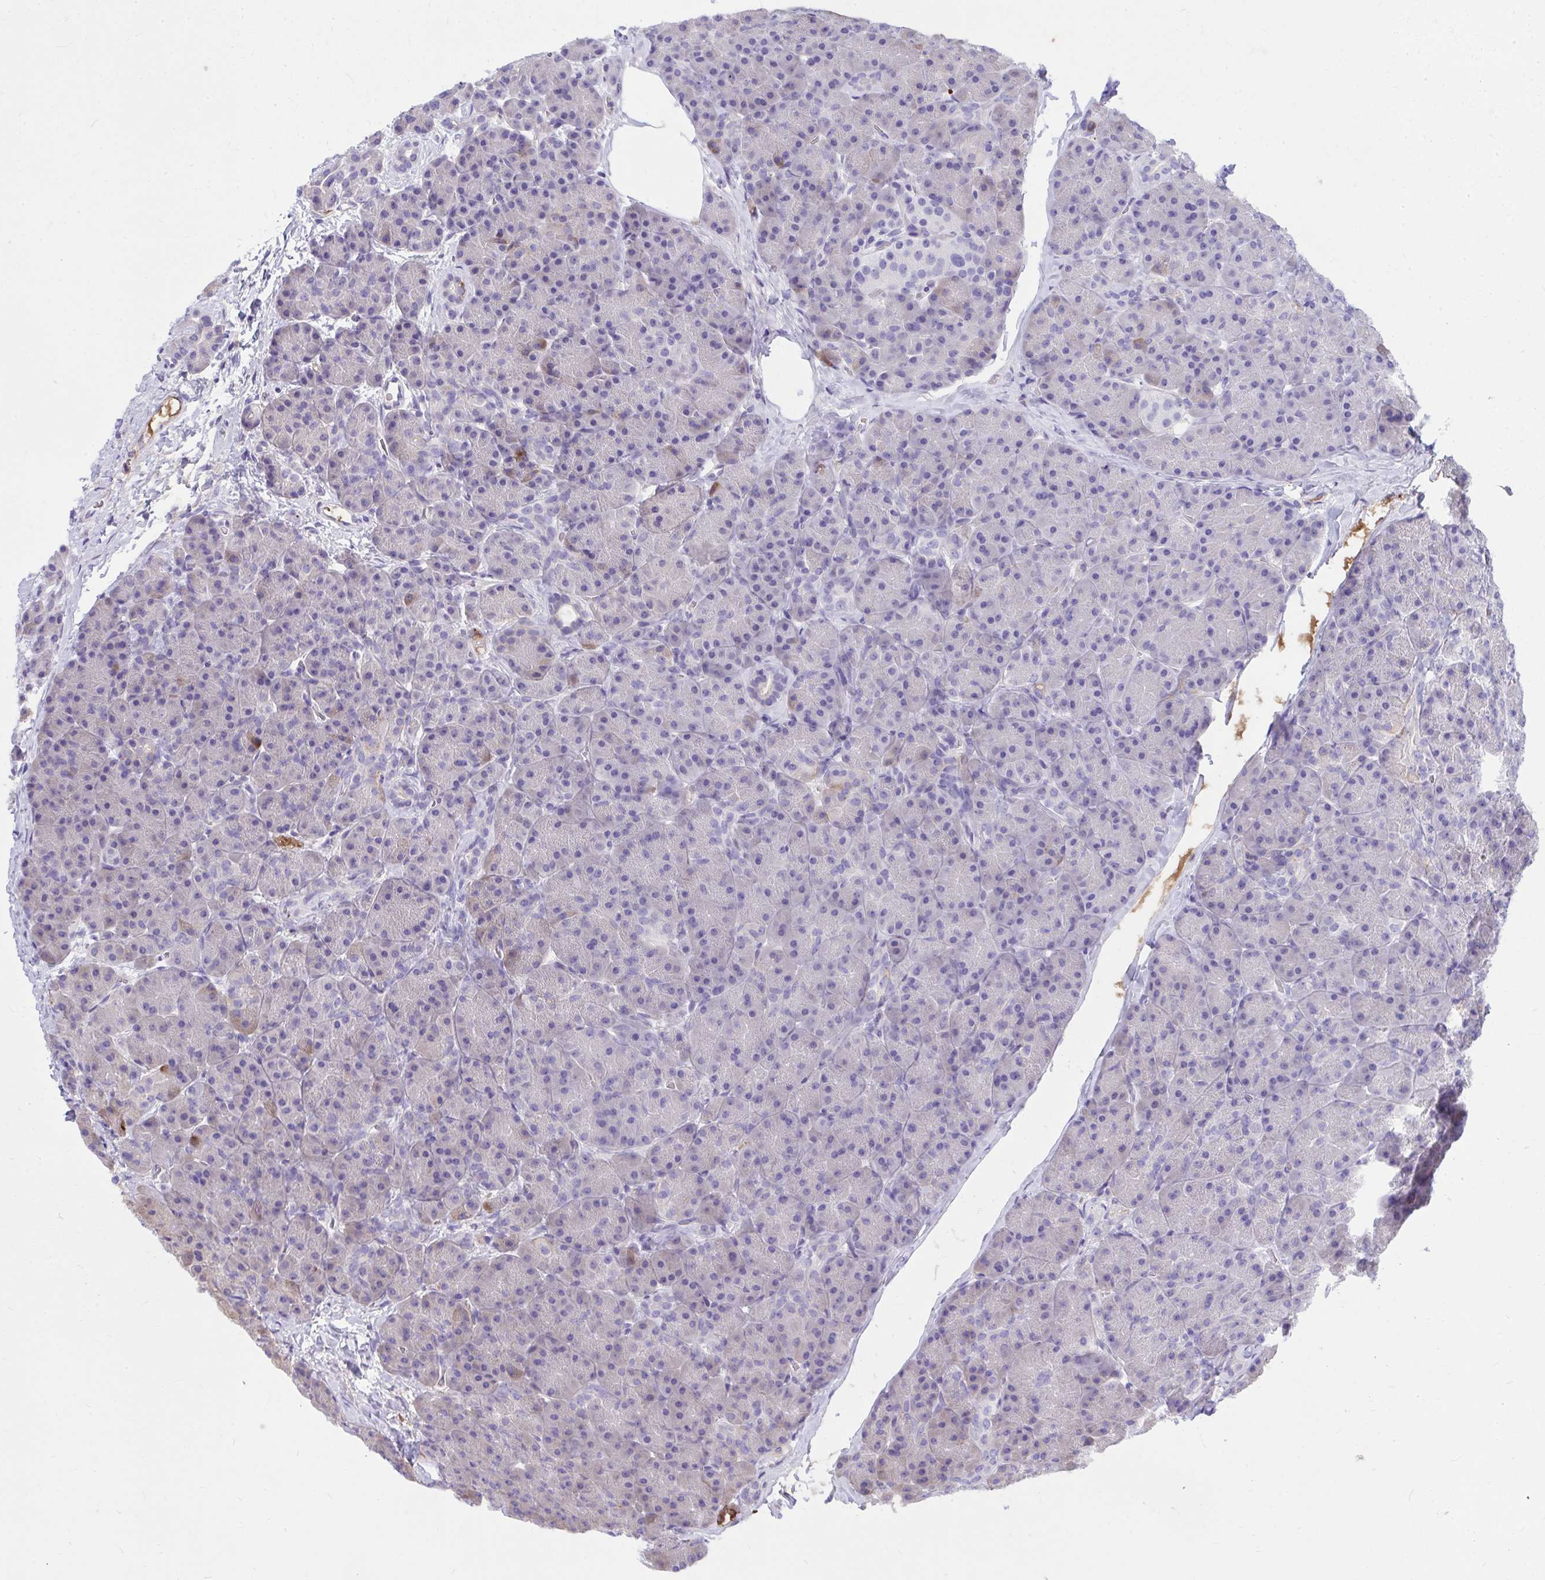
{"staining": {"intensity": "negative", "quantity": "none", "location": "none"}, "tissue": "pancreas", "cell_type": "Exocrine glandular cells", "image_type": "normal", "snomed": [{"axis": "morphology", "description": "Normal tissue, NOS"}, {"axis": "topography", "description": "Pancreas"}], "caption": "A high-resolution image shows IHC staining of unremarkable pancreas, which demonstrates no significant positivity in exocrine glandular cells.", "gene": "HRG", "patient": {"sex": "male", "age": 57}}